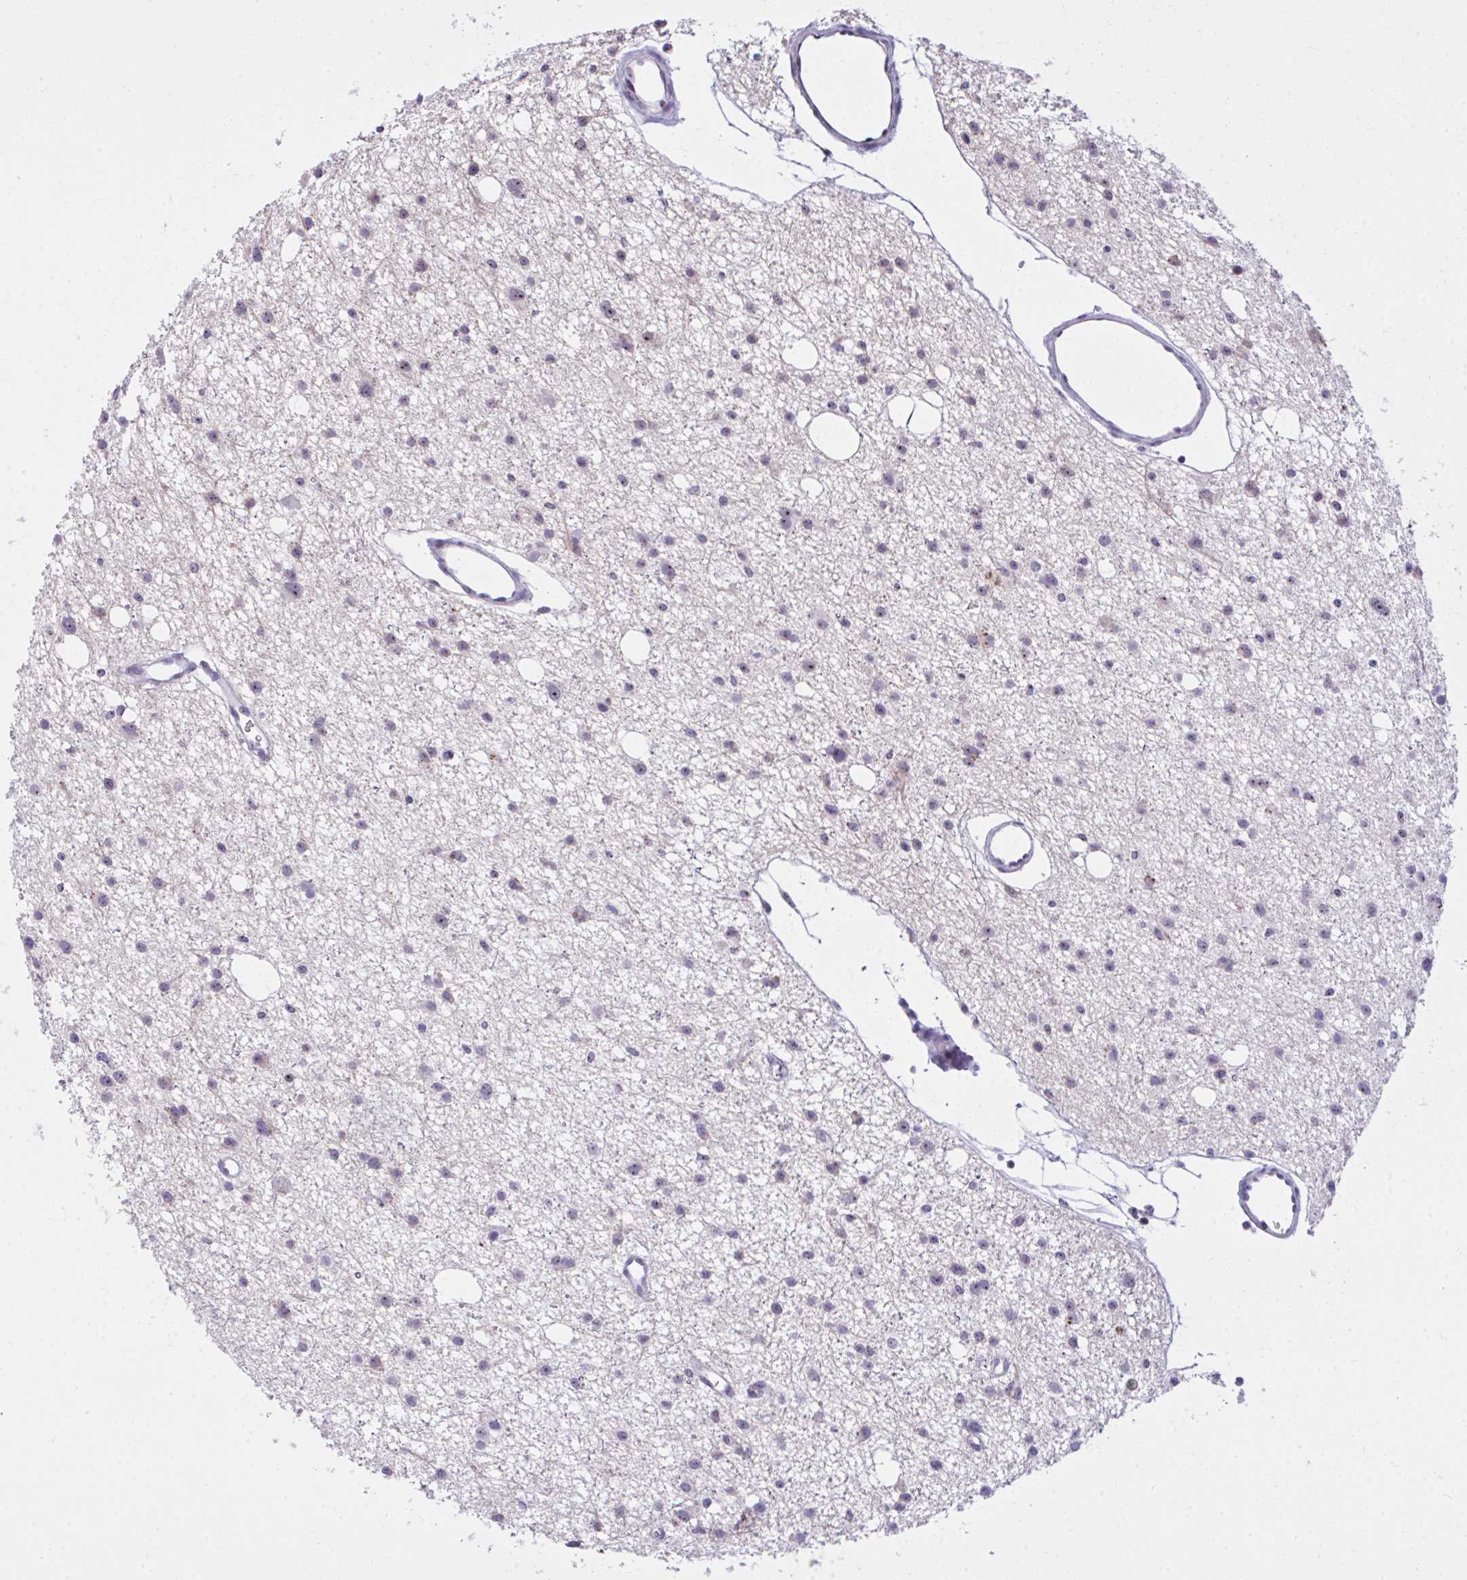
{"staining": {"intensity": "weak", "quantity": "<25%", "location": "nuclear"}, "tissue": "glioma", "cell_type": "Tumor cells", "image_type": "cancer", "snomed": [{"axis": "morphology", "description": "Glioma, malignant, High grade"}, {"axis": "topography", "description": "Brain"}], "caption": "A high-resolution image shows IHC staining of malignant glioma (high-grade), which shows no significant expression in tumor cells.", "gene": "CEP72", "patient": {"sex": "male", "age": 23}}